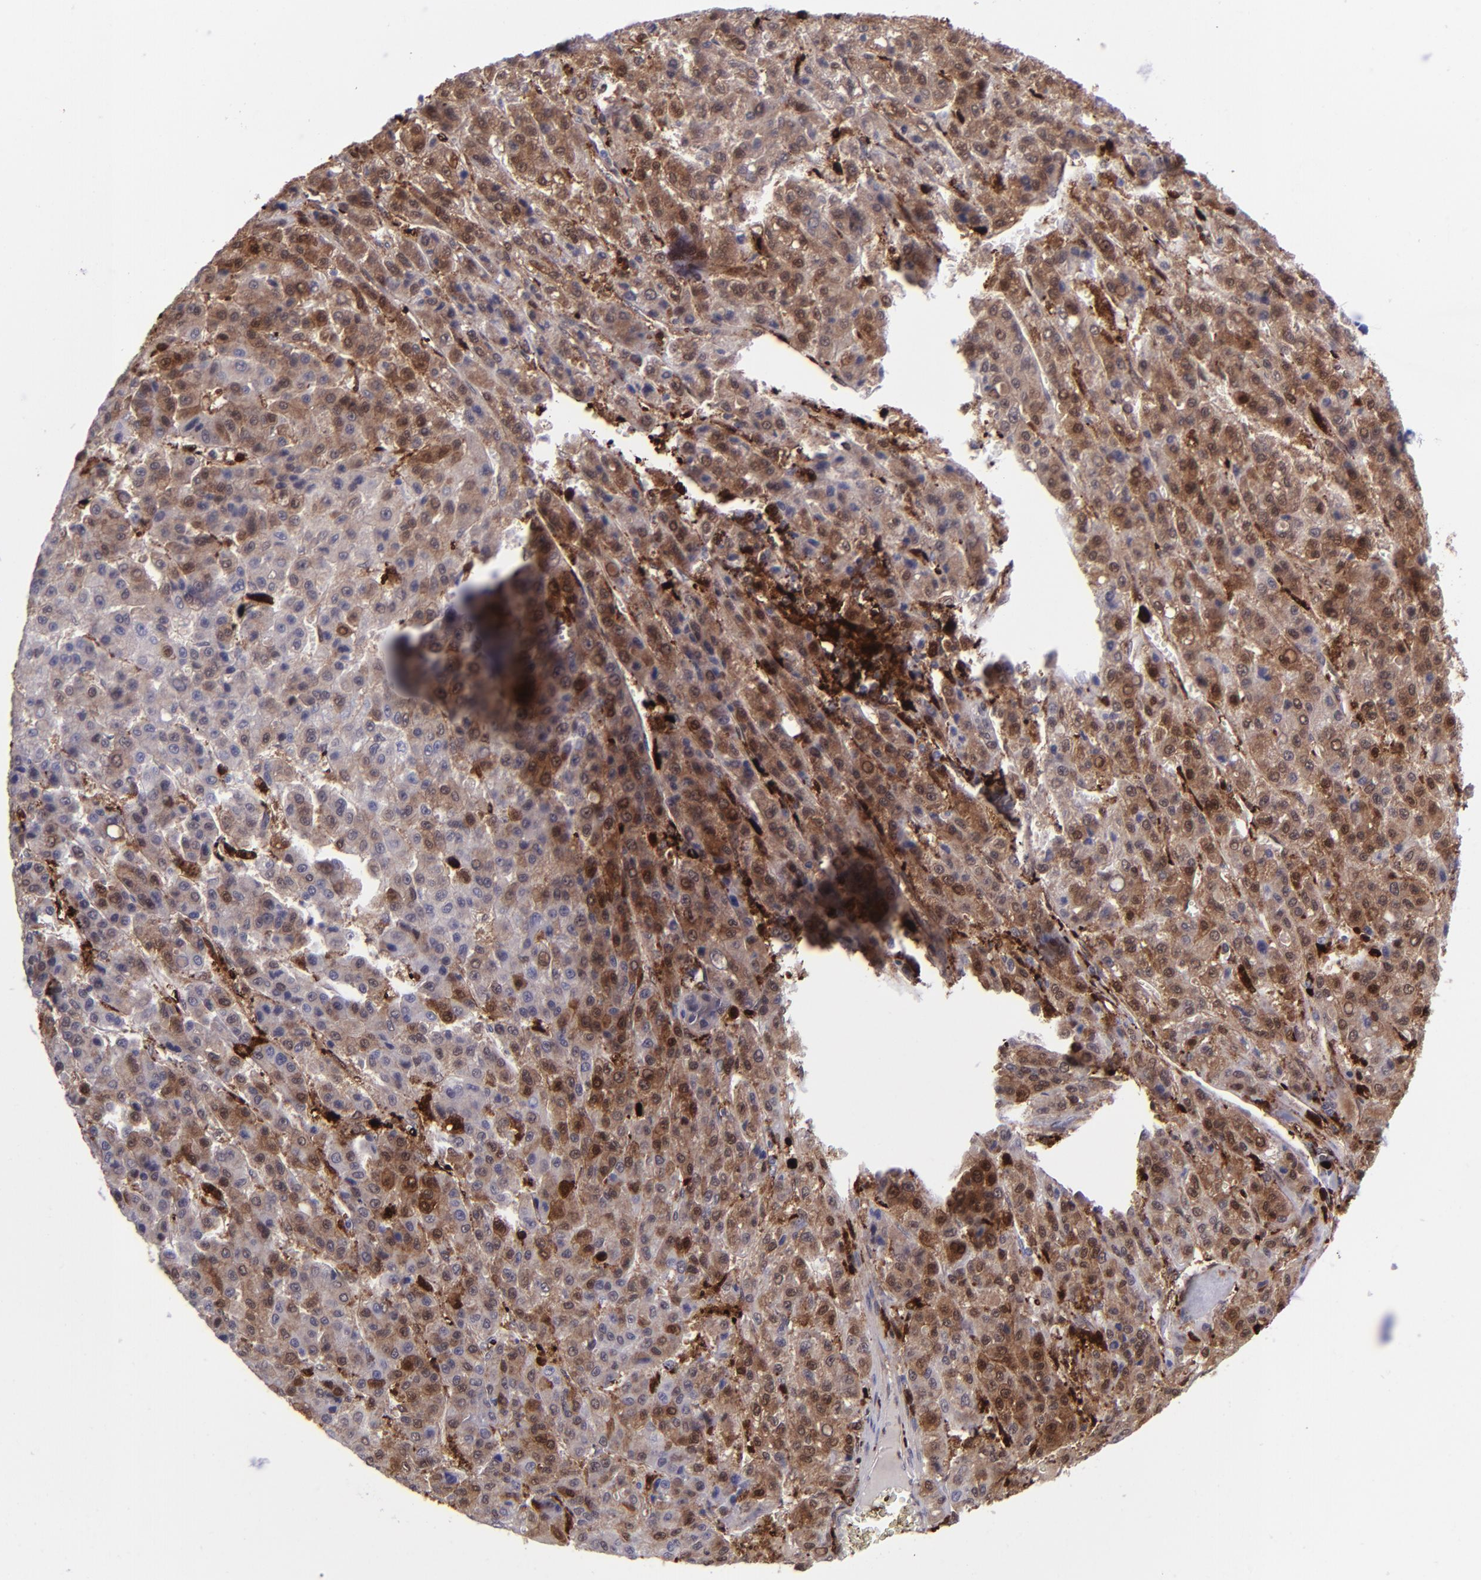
{"staining": {"intensity": "moderate", "quantity": "25%-75%", "location": "cytoplasmic/membranous,nuclear"}, "tissue": "liver cancer", "cell_type": "Tumor cells", "image_type": "cancer", "snomed": [{"axis": "morphology", "description": "Carcinoma, Hepatocellular, NOS"}, {"axis": "topography", "description": "Liver"}], "caption": "Moderate cytoplasmic/membranous and nuclear positivity for a protein is present in approximately 25%-75% of tumor cells of liver cancer using immunohistochemistry (IHC).", "gene": "TYMP", "patient": {"sex": "male", "age": 70}}